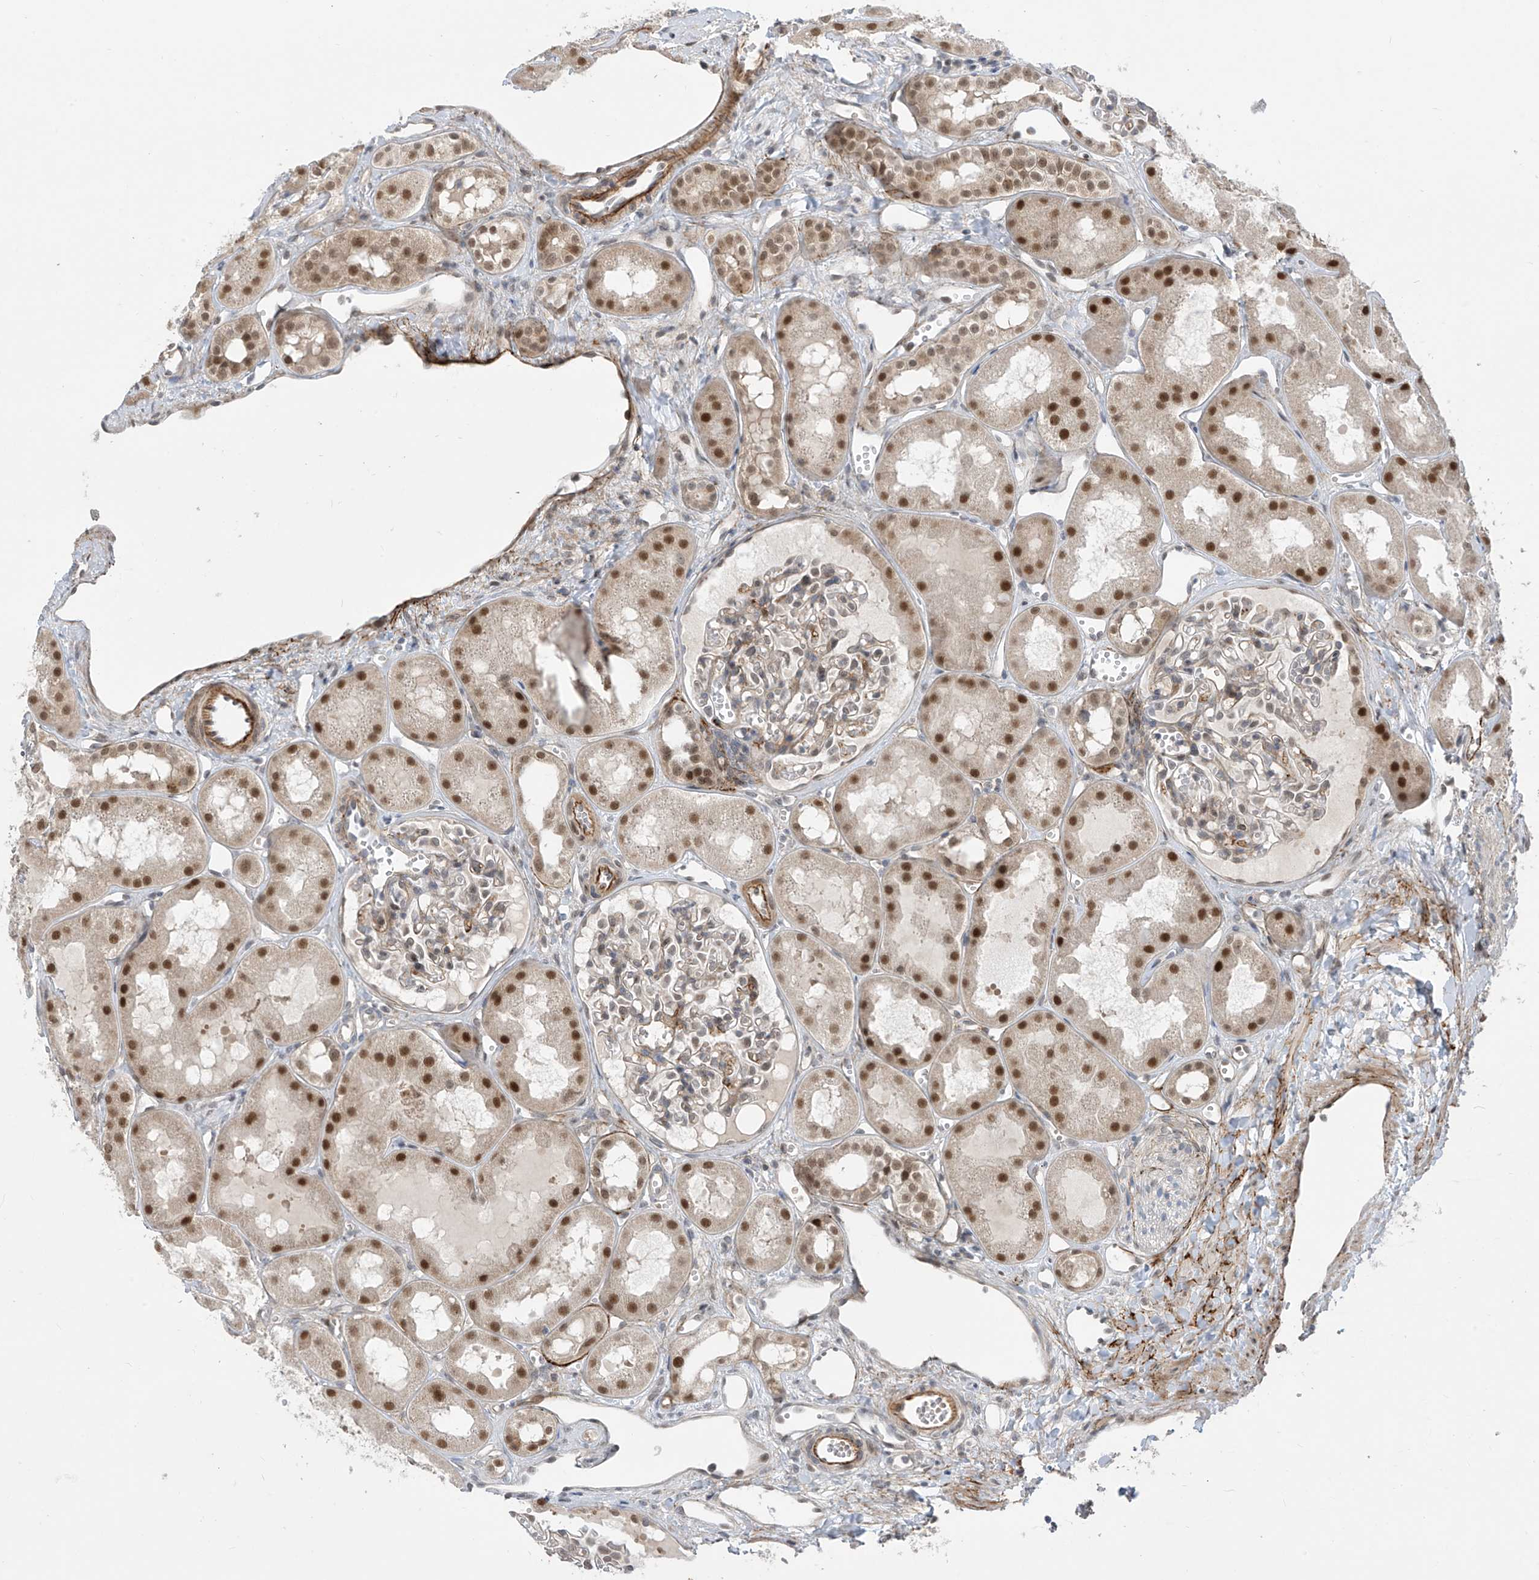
{"staining": {"intensity": "negative", "quantity": "none", "location": "none"}, "tissue": "kidney", "cell_type": "Cells in glomeruli", "image_type": "normal", "snomed": [{"axis": "morphology", "description": "Normal tissue, NOS"}, {"axis": "topography", "description": "Kidney"}], "caption": "There is no significant positivity in cells in glomeruli of kidney. (DAB immunohistochemistry, high magnification).", "gene": "LAGE3", "patient": {"sex": "male", "age": 16}}